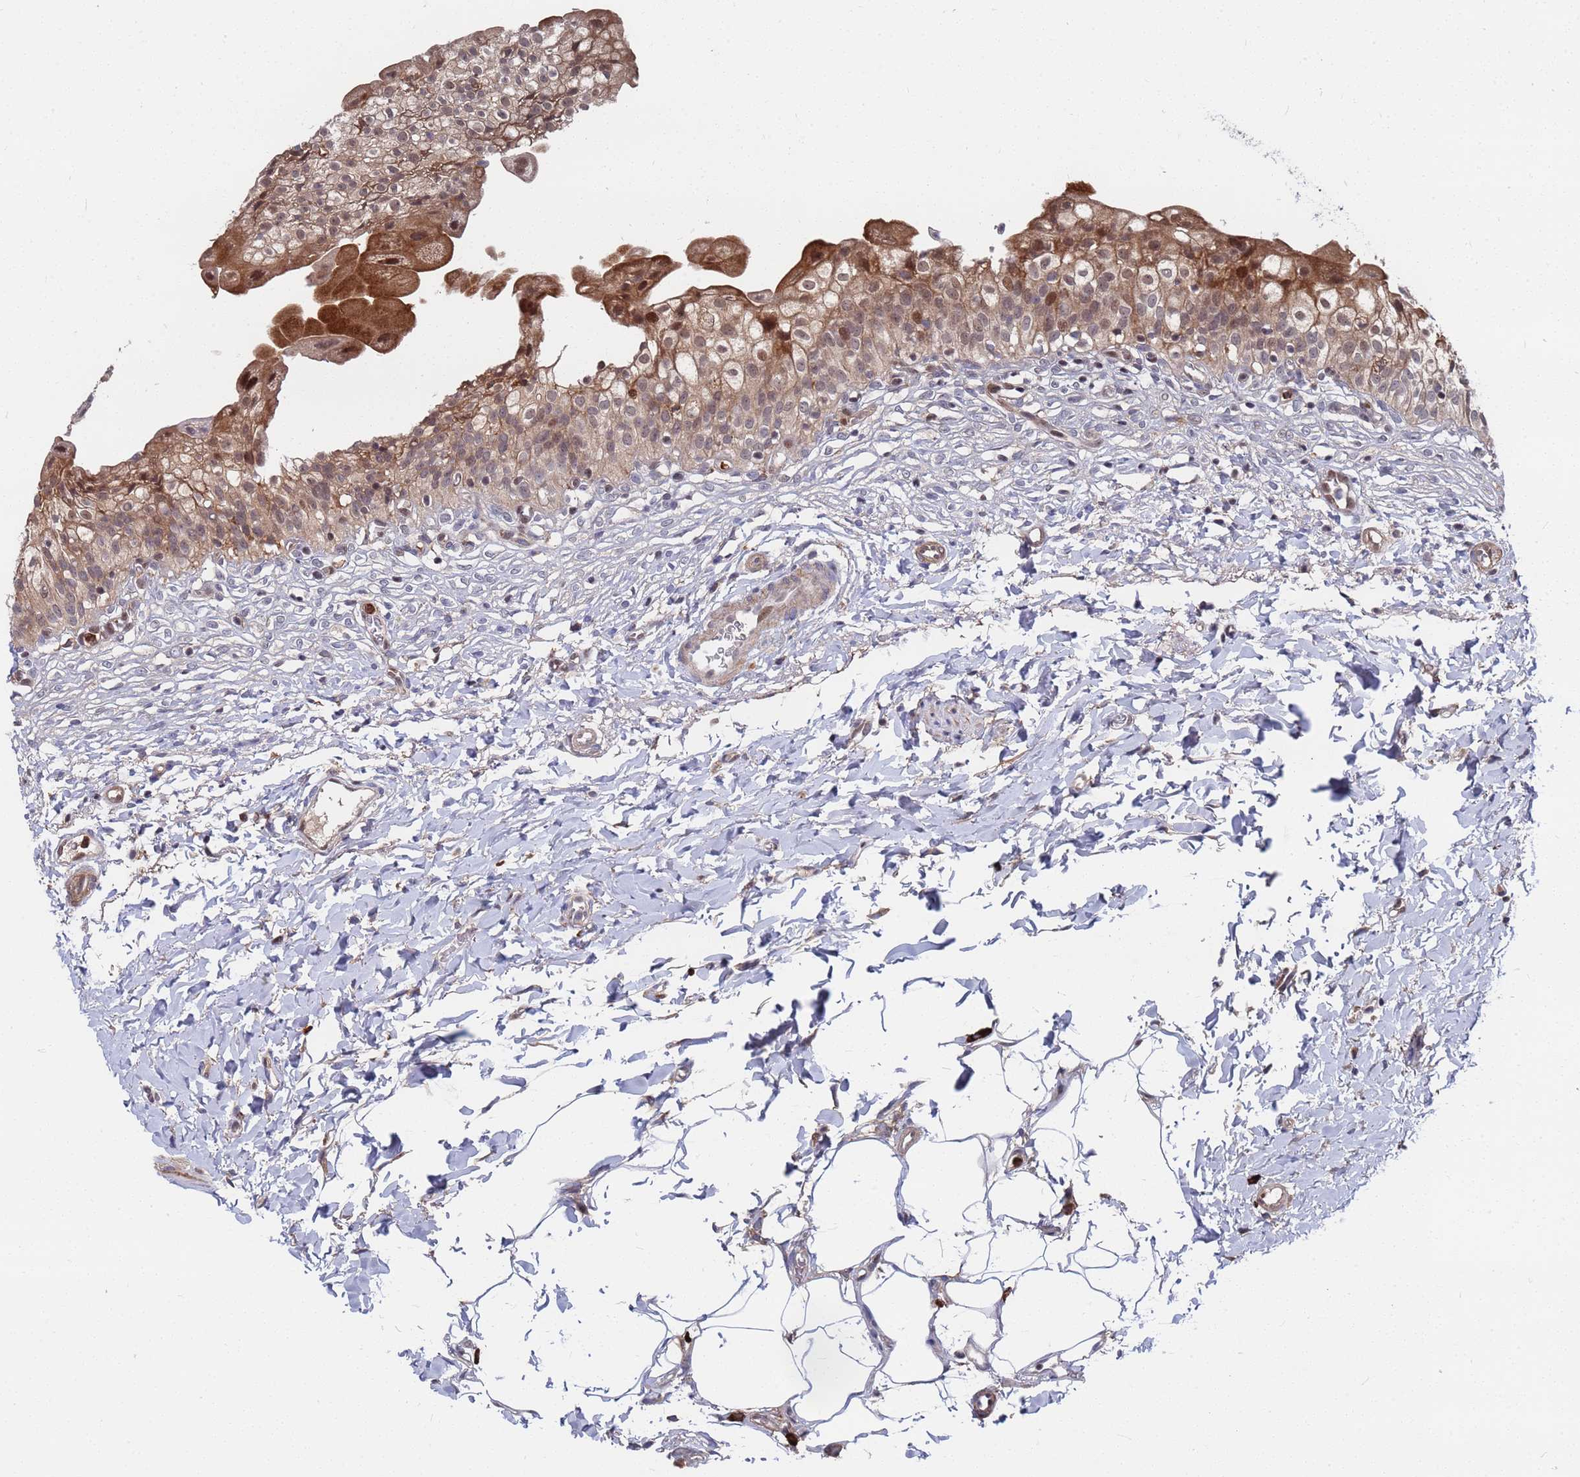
{"staining": {"intensity": "strong", "quantity": "25%-75%", "location": "cytoplasmic/membranous"}, "tissue": "urinary bladder", "cell_type": "Urothelial cells", "image_type": "normal", "snomed": [{"axis": "morphology", "description": "Normal tissue, NOS"}, {"axis": "topography", "description": "Urinary bladder"}], "caption": "The photomicrograph reveals a brown stain indicating the presence of a protein in the cytoplasmic/membranous of urothelial cells in urinary bladder.", "gene": "TMBIM6", "patient": {"sex": "male", "age": 55}}